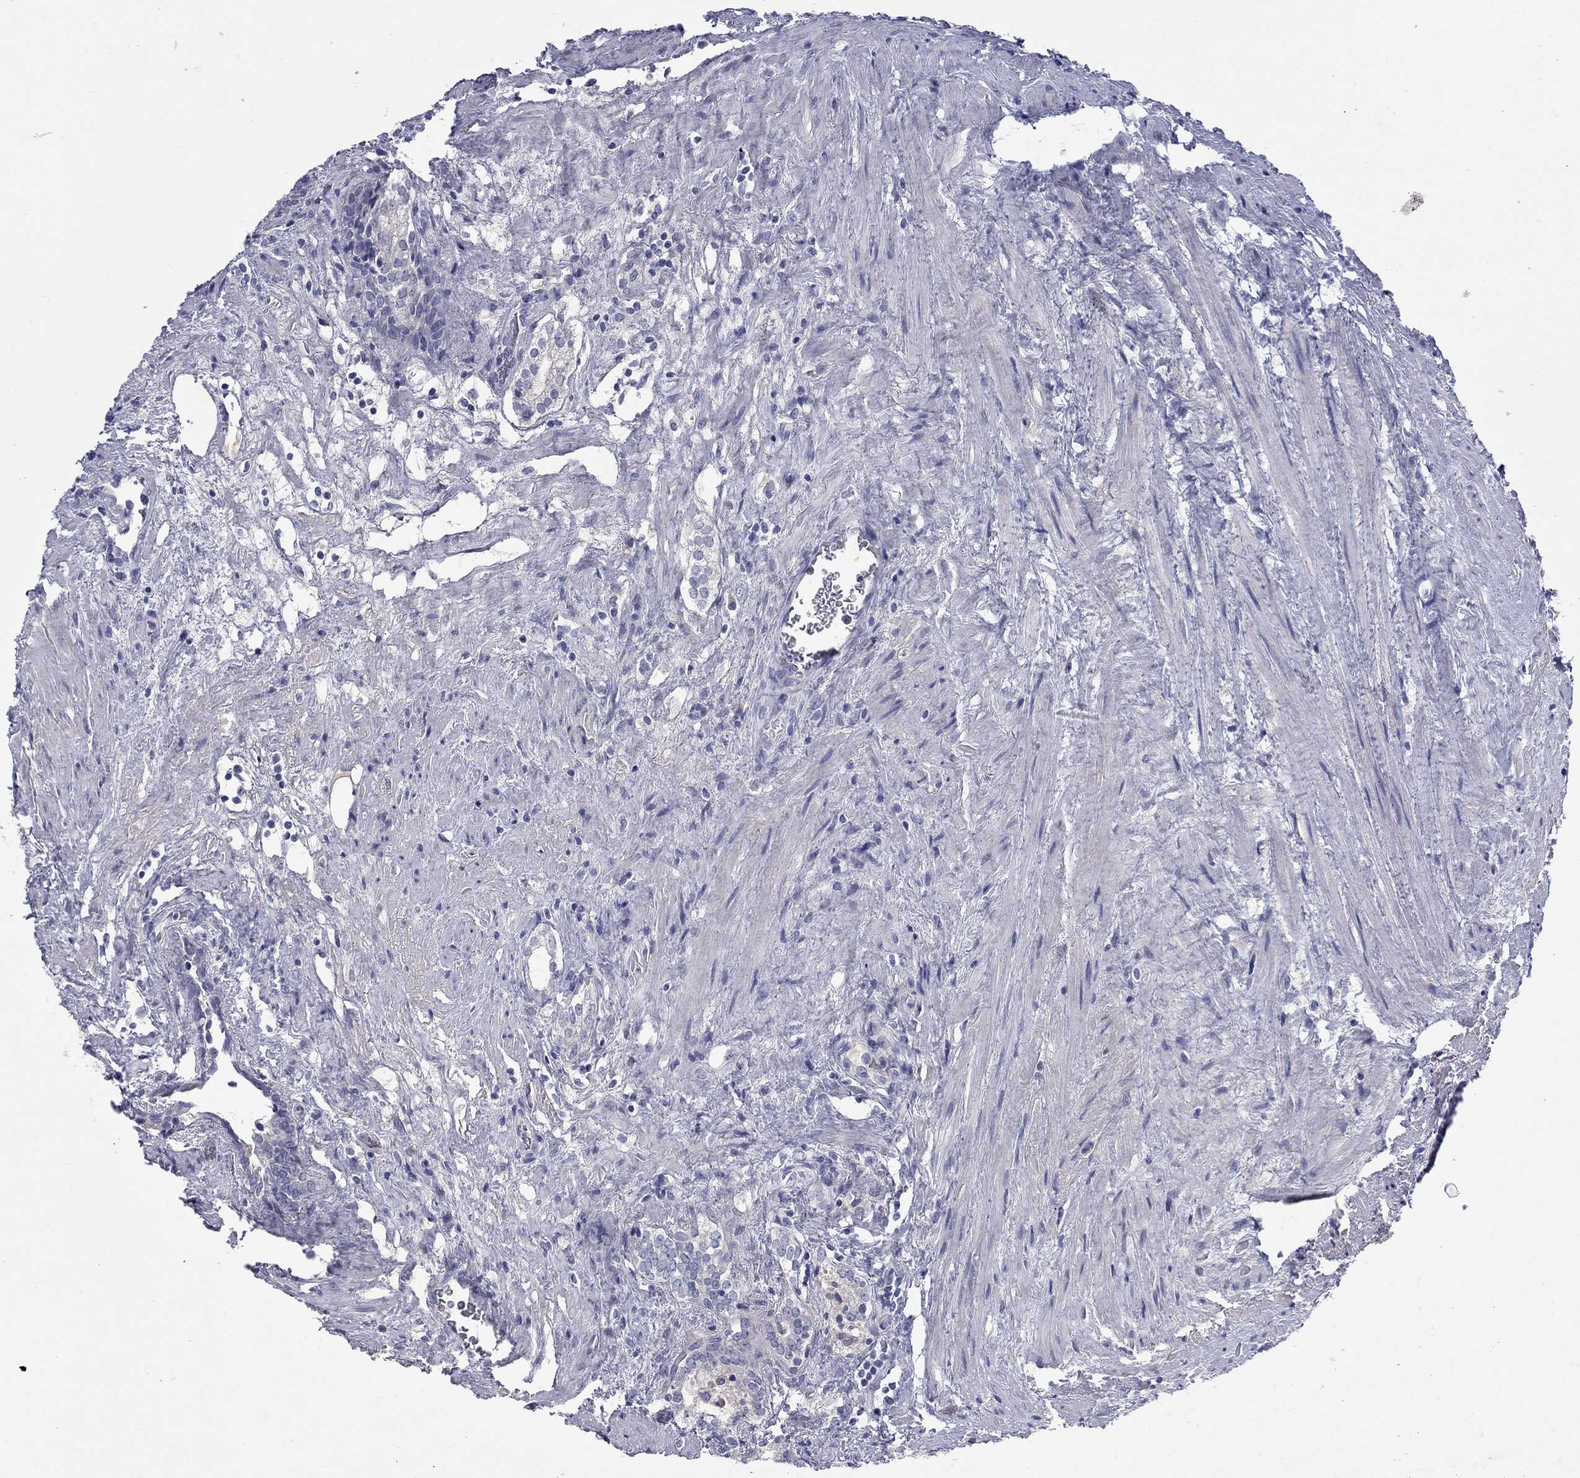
{"staining": {"intensity": "negative", "quantity": "none", "location": "none"}, "tissue": "prostate cancer", "cell_type": "Tumor cells", "image_type": "cancer", "snomed": [{"axis": "morphology", "description": "Adenocarcinoma, NOS"}, {"axis": "morphology", "description": "Adenocarcinoma, High grade"}, {"axis": "topography", "description": "Prostate"}], "caption": "This is an IHC histopathology image of human prostate cancer. There is no expression in tumor cells.", "gene": "UNC119B", "patient": {"sex": "male", "age": 61}}